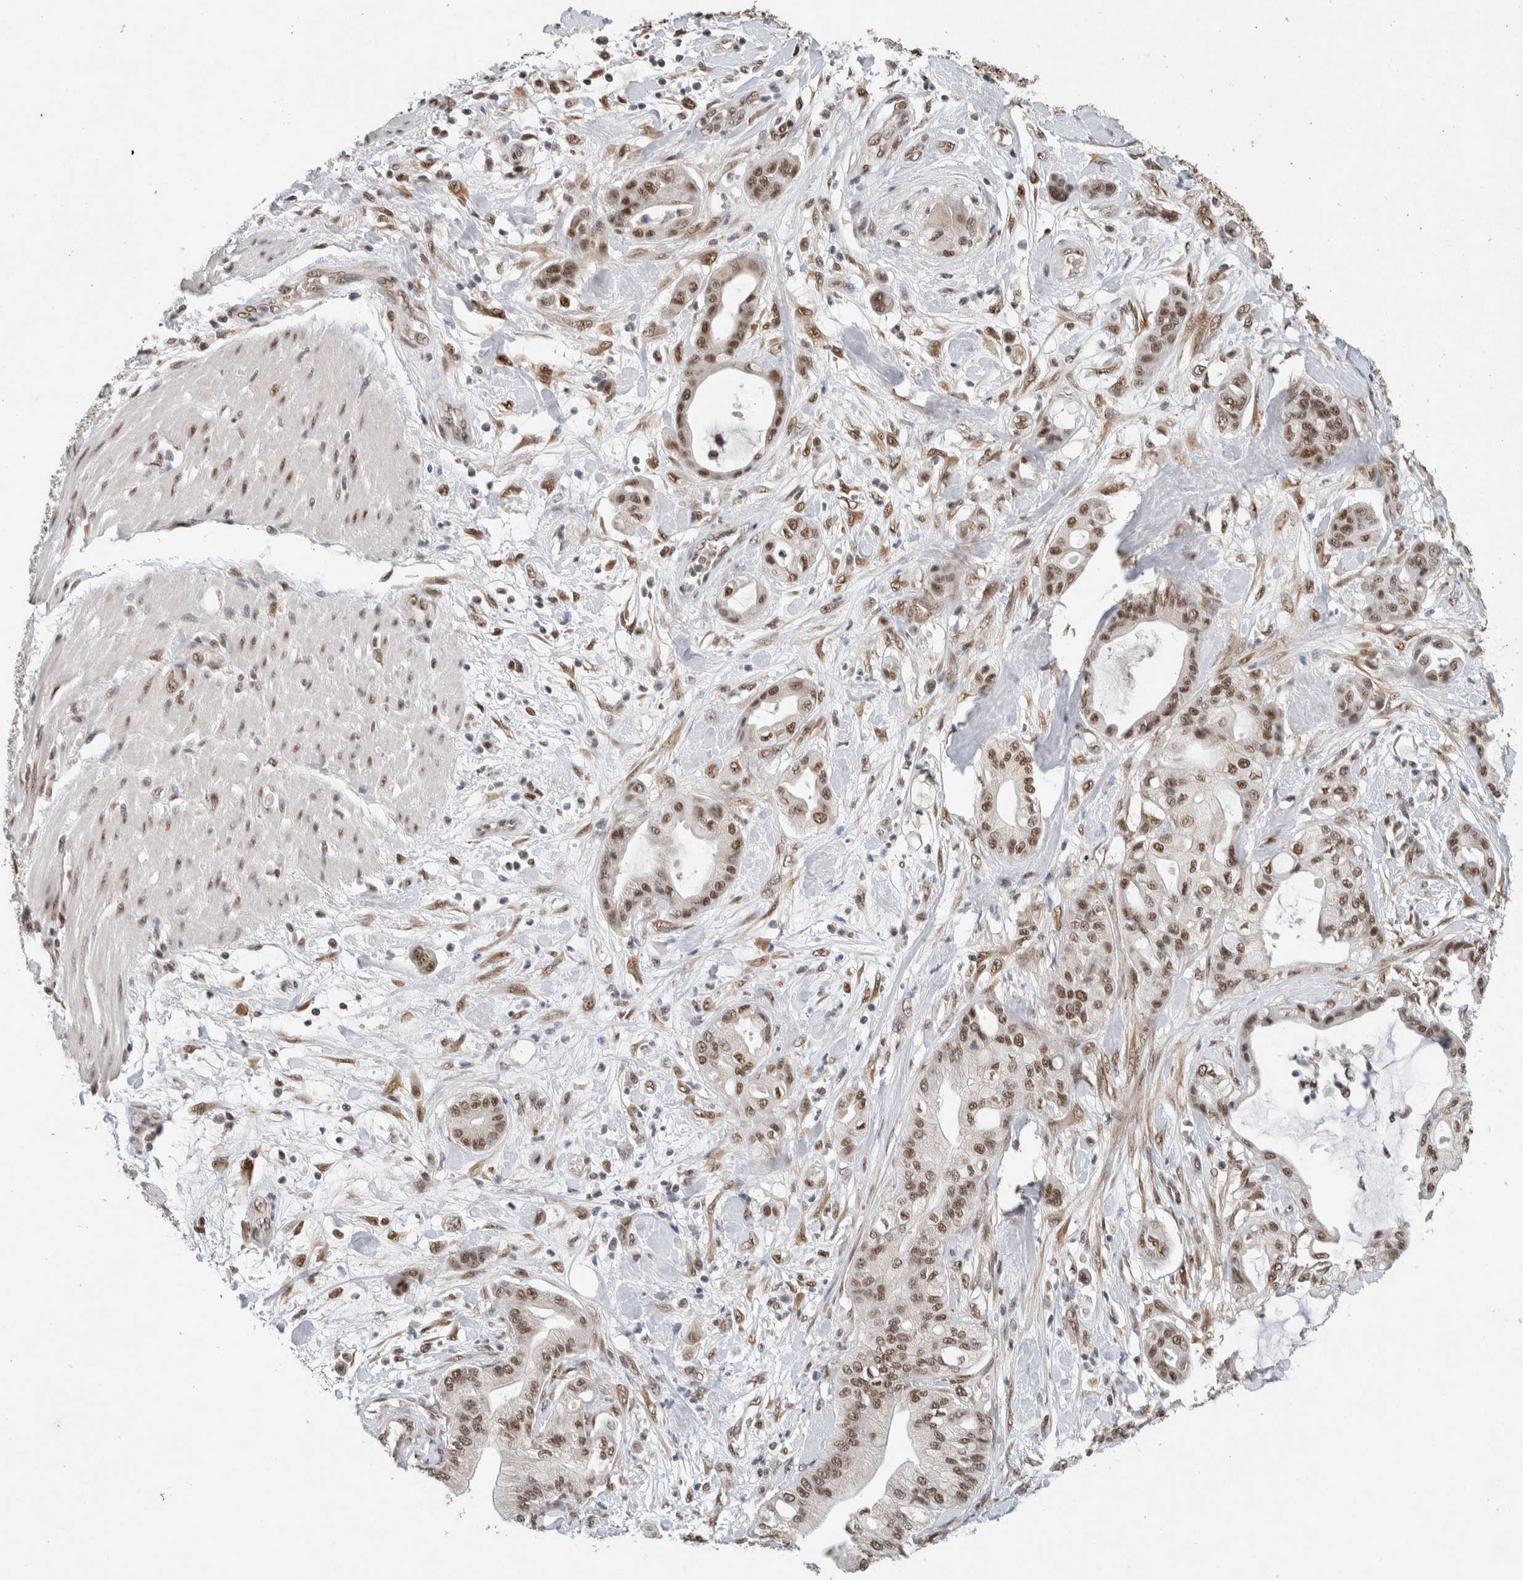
{"staining": {"intensity": "moderate", "quantity": ">75%", "location": "nuclear"}, "tissue": "pancreatic cancer", "cell_type": "Tumor cells", "image_type": "cancer", "snomed": [{"axis": "morphology", "description": "Adenocarcinoma, NOS"}, {"axis": "morphology", "description": "Adenocarcinoma, metastatic, NOS"}, {"axis": "topography", "description": "Lymph node"}, {"axis": "topography", "description": "Pancreas"}, {"axis": "topography", "description": "Duodenum"}], "caption": "About >75% of tumor cells in pancreatic cancer display moderate nuclear protein expression as visualized by brown immunohistochemical staining.", "gene": "DDX42", "patient": {"sex": "female", "age": 64}}